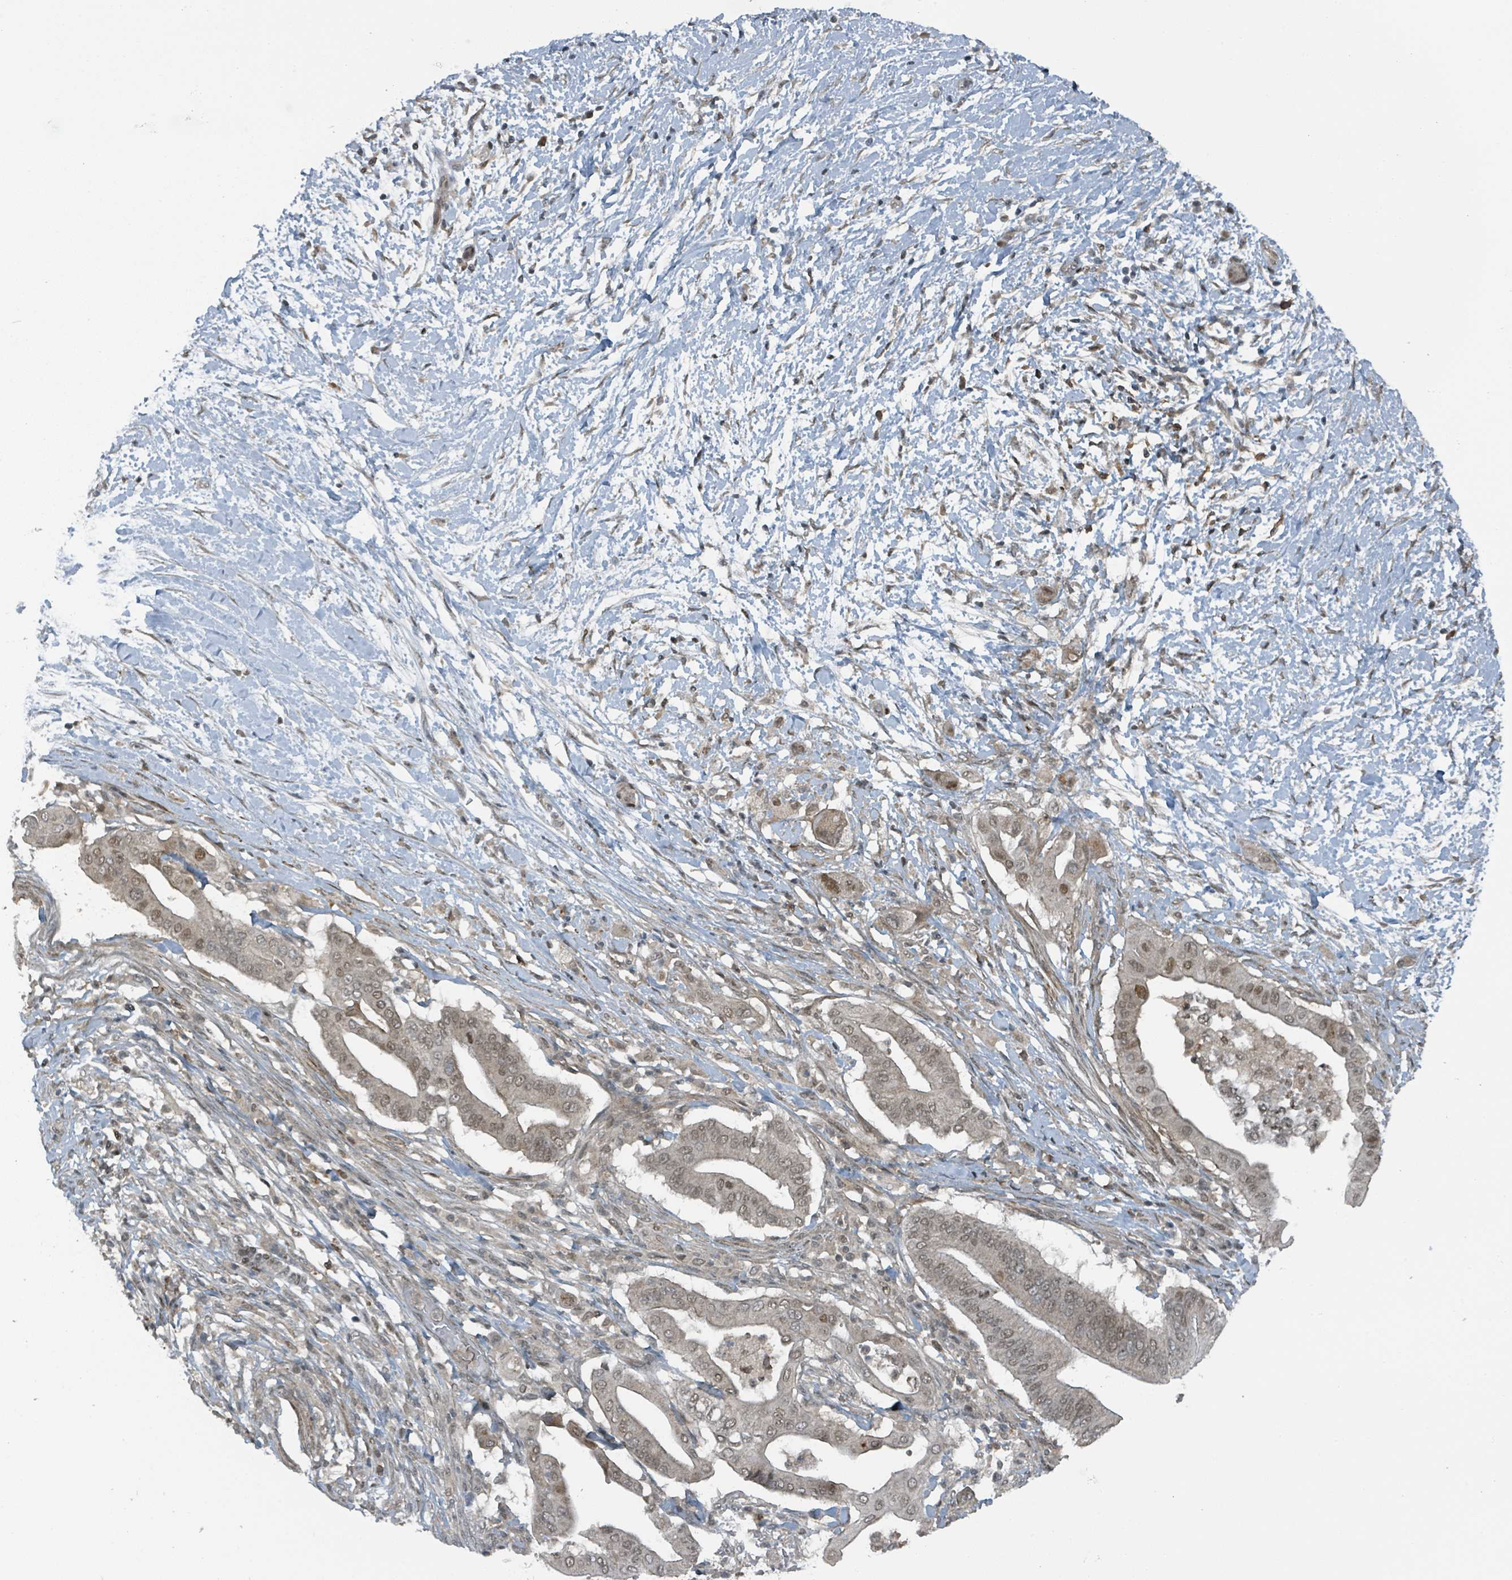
{"staining": {"intensity": "weak", "quantity": ">75%", "location": "nuclear"}, "tissue": "pancreatic cancer", "cell_type": "Tumor cells", "image_type": "cancer", "snomed": [{"axis": "morphology", "description": "Adenocarcinoma, NOS"}, {"axis": "topography", "description": "Pancreas"}], "caption": "This image shows pancreatic cancer stained with IHC to label a protein in brown. The nuclear of tumor cells show weak positivity for the protein. Nuclei are counter-stained blue.", "gene": "PHIP", "patient": {"sex": "male", "age": 68}}